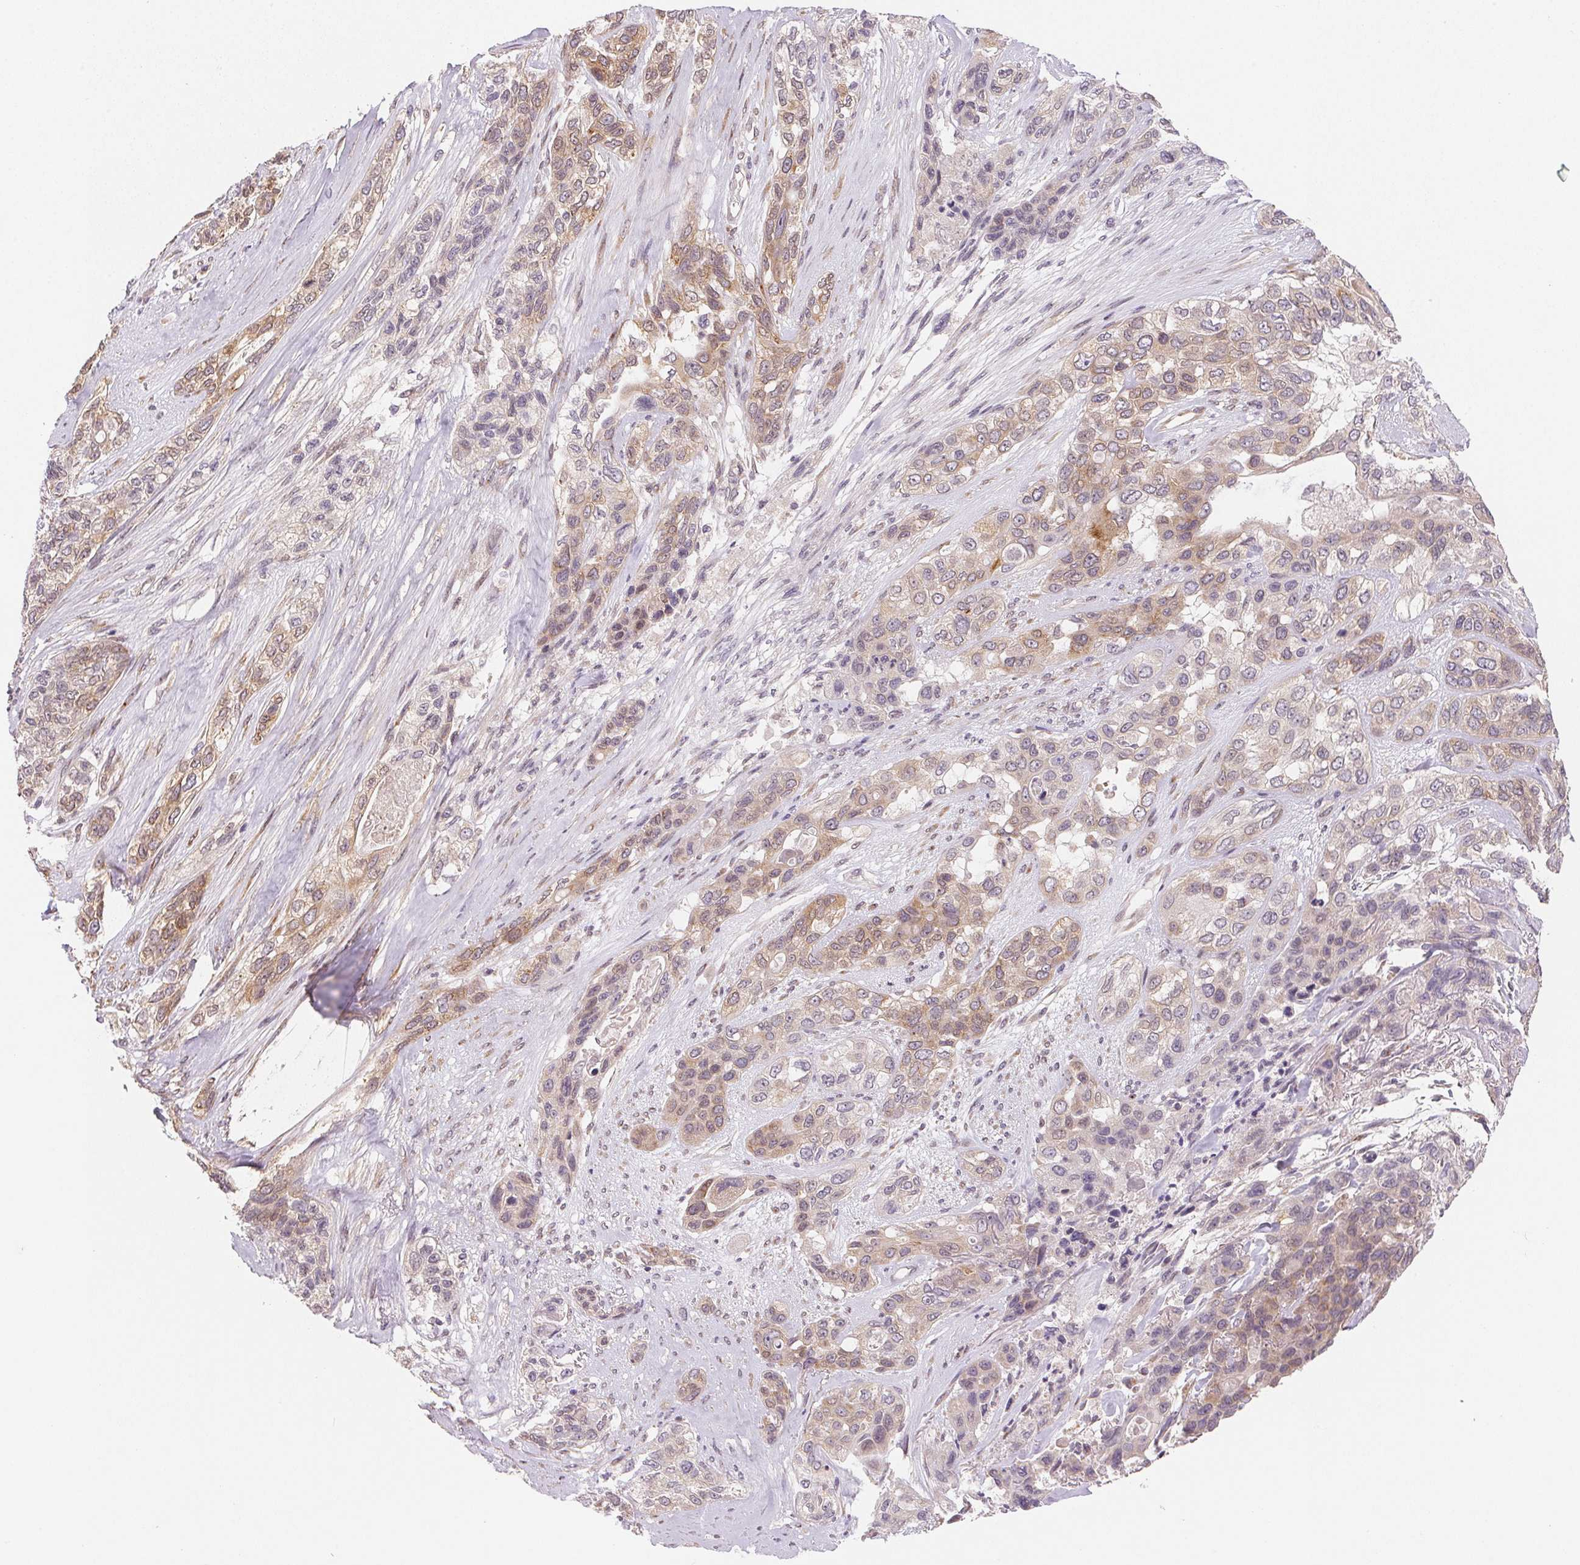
{"staining": {"intensity": "weak", "quantity": ">75%", "location": "cytoplasmic/membranous"}, "tissue": "lung cancer", "cell_type": "Tumor cells", "image_type": "cancer", "snomed": [{"axis": "morphology", "description": "Squamous cell carcinoma, NOS"}, {"axis": "topography", "description": "Lung"}], "caption": "There is low levels of weak cytoplasmic/membranous staining in tumor cells of lung cancer, as demonstrated by immunohistochemical staining (brown color).", "gene": "EI24", "patient": {"sex": "female", "age": 70}}